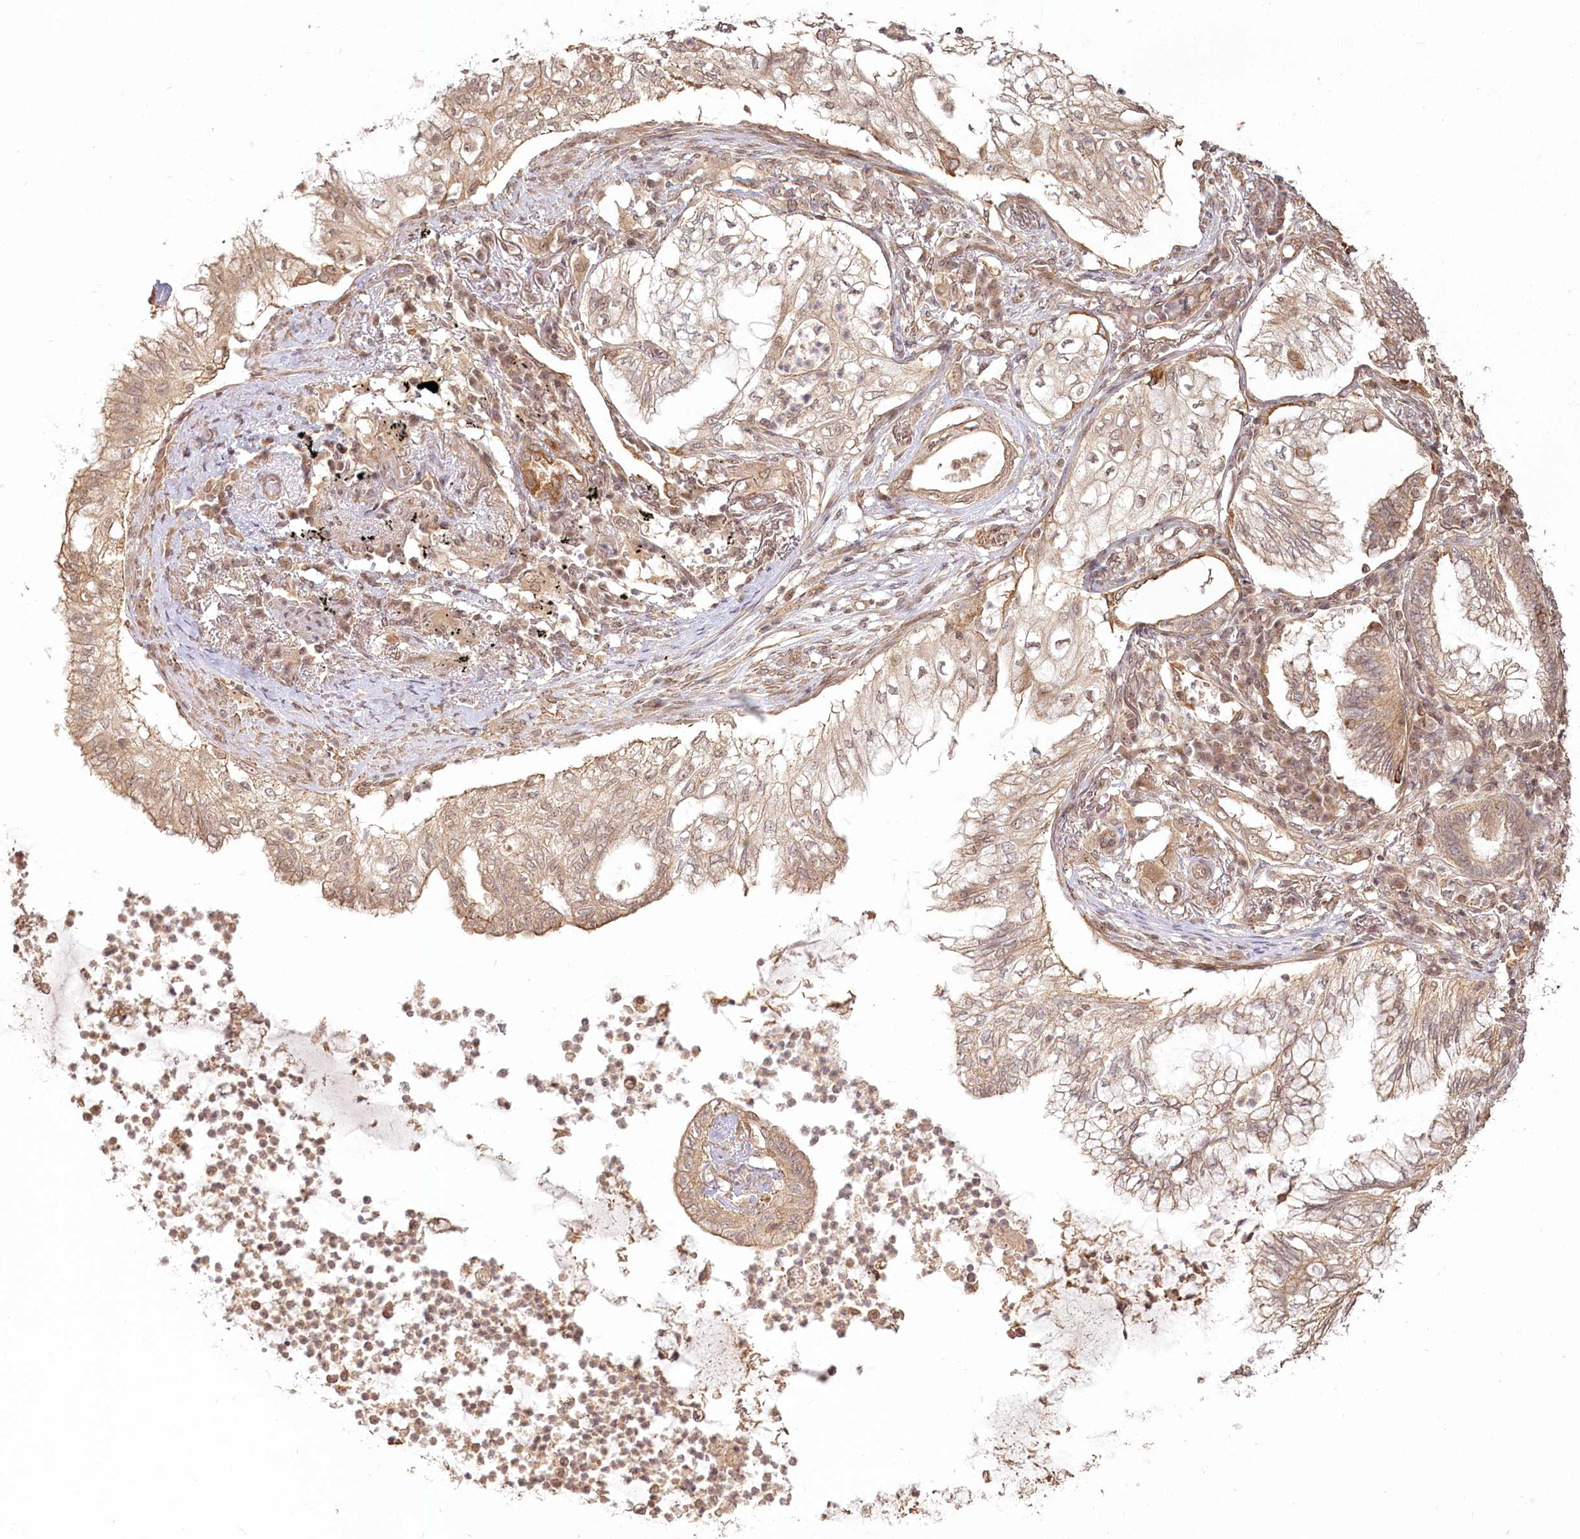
{"staining": {"intensity": "moderate", "quantity": ">75%", "location": "cytoplasmic/membranous"}, "tissue": "lung cancer", "cell_type": "Tumor cells", "image_type": "cancer", "snomed": [{"axis": "morphology", "description": "Adenocarcinoma, NOS"}, {"axis": "topography", "description": "Lung"}], "caption": "Protein expression analysis of human lung adenocarcinoma reveals moderate cytoplasmic/membranous staining in approximately >75% of tumor cells.", "gene": "R3HDM2", "patient": {"sex": "female", "age": 70}}